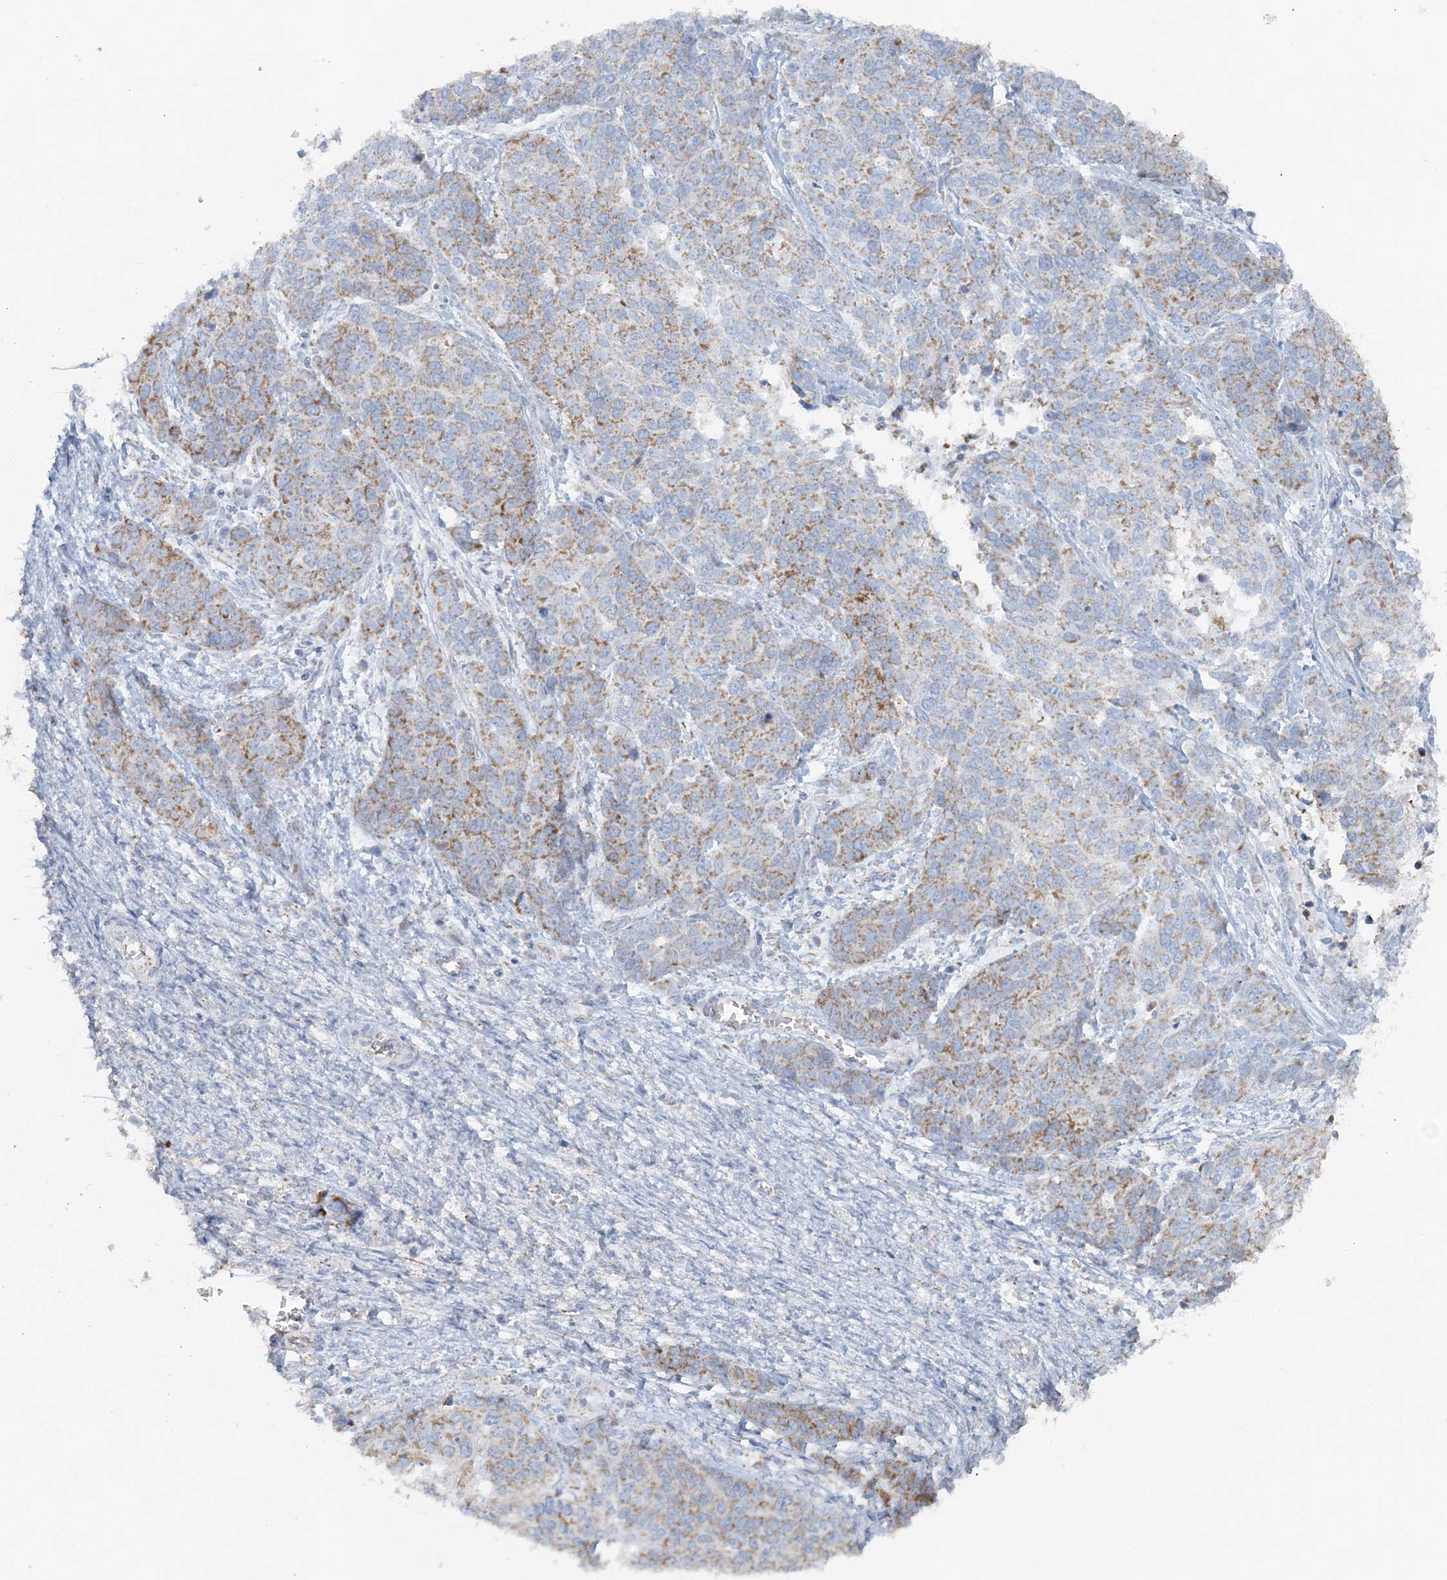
{"staining": {"intensity": "moderate", "quantity": "25%-75%", "location": "cytoplasmic/membranous"}, "tissue": "ovarian cancer", "cell_type": "Tumor cells", "image_type": "cancer", "snomed": [{"axis": "morphology", "description": "Cystadenocarcinoma, serous, NOS"}, {"axis": "topography", "description": "Ovary"}], "caption": "IHC (DAB) staining of ovarian cancer (serous cystadenocarcinoma) displays moderate cytoplasmic/membranous protein positivity in about 25%-75% of tumor cells. (DAB (3,3'-diaminobenzidine) IHC, brown staining for protein, blue staining for nuclei).", "gene": "PCCB", "patient": {"sex": "female", "age": 44}}